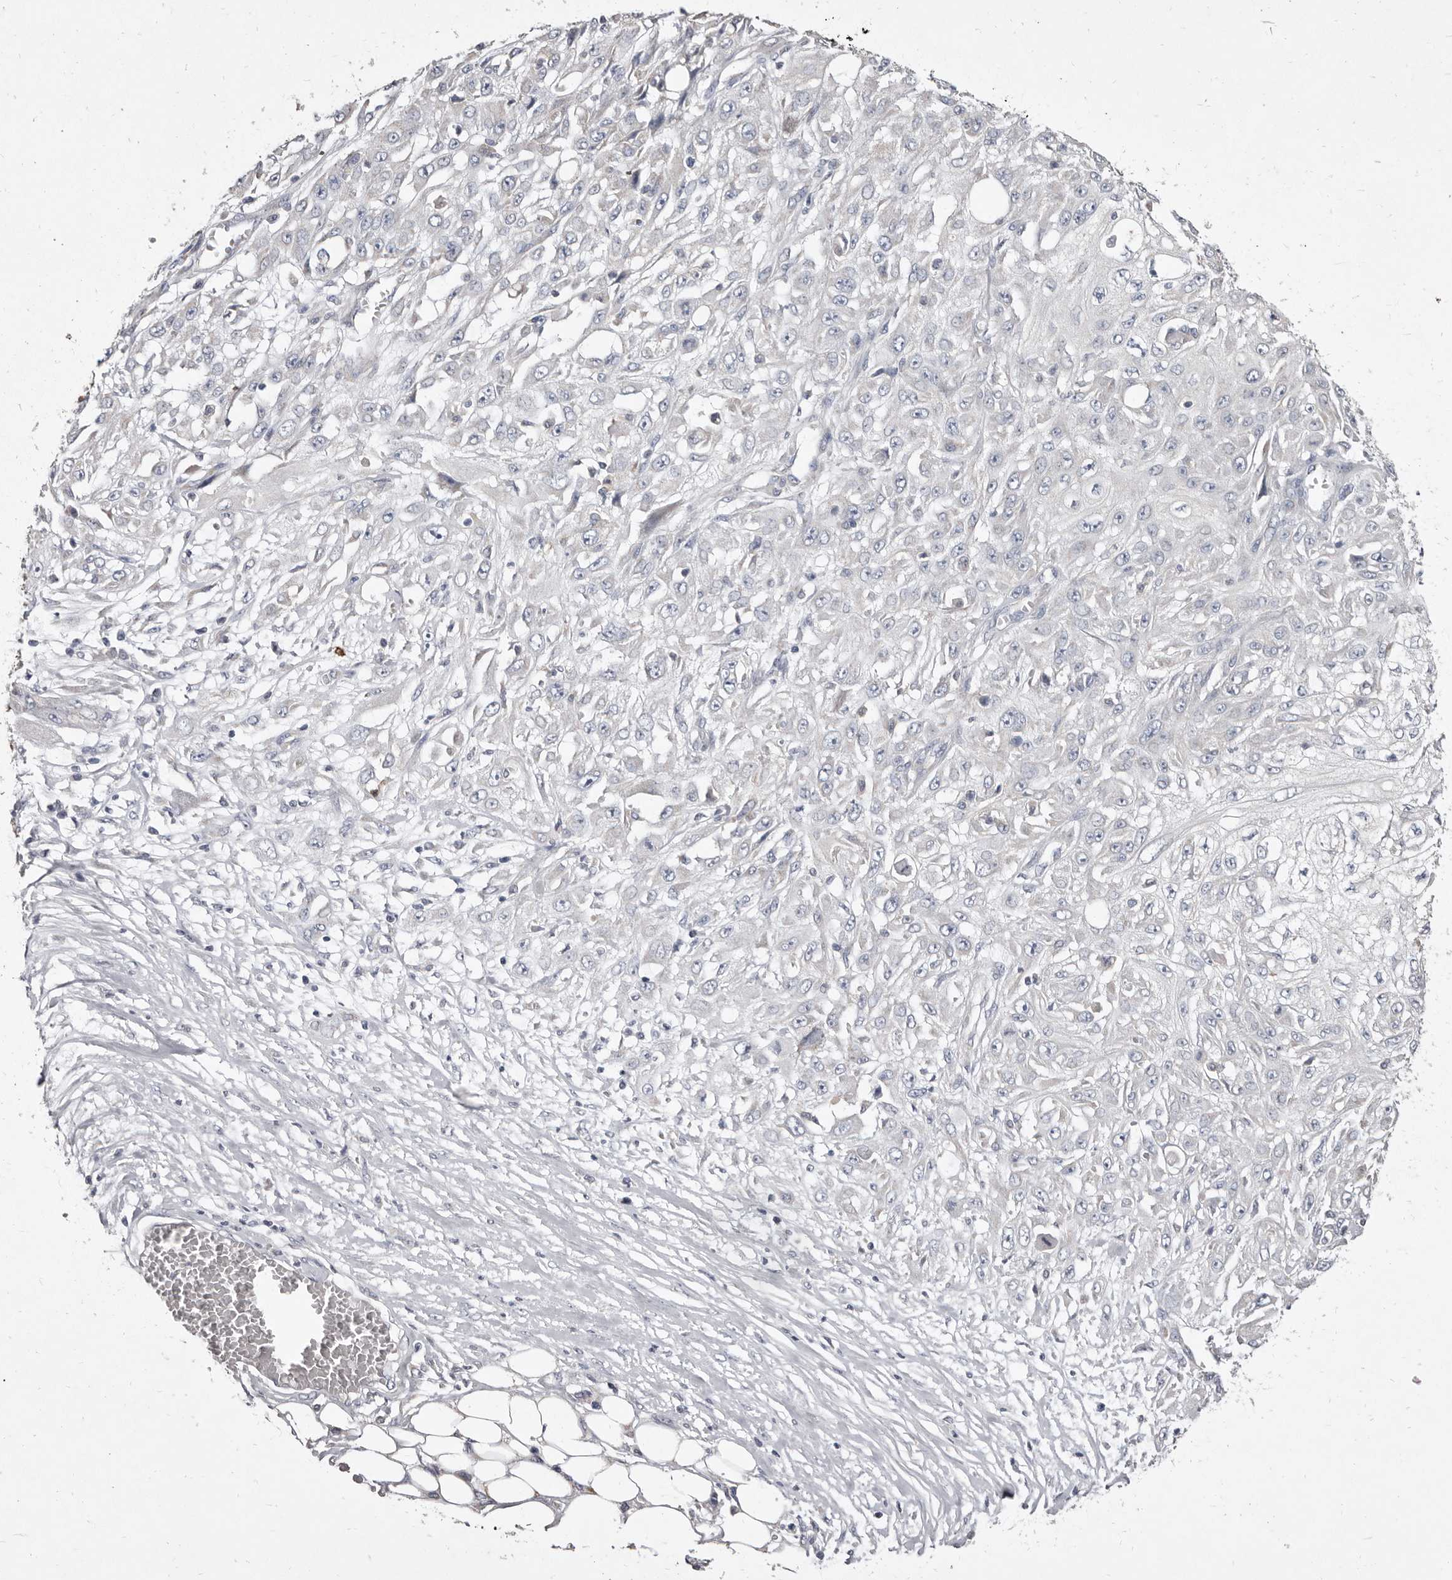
{"staining": {"intensity": "negative", "quantity": "none", "location": "none"}, "tissue": "skin cancer", "cell_type": "Tumor cells", "image_type": "cancer", "snomed": [{"axis": "morphology", "description": "Squamous cell carcinoma, NOS"}, {"axis": "morphology", "description": "Squamous cell carcinoma, metastatic, NOS"}, {"axis": "topography", "description": "Skin"}, {"axis": "topography", "description": "Lymph node"}], "caption": "Tumor cells are negative for protein expression in human skin cancer (metastatic squamous cell carcinoma).", "gene": "CYP2E1", "patient": {"sex": "male", "age": 75}}